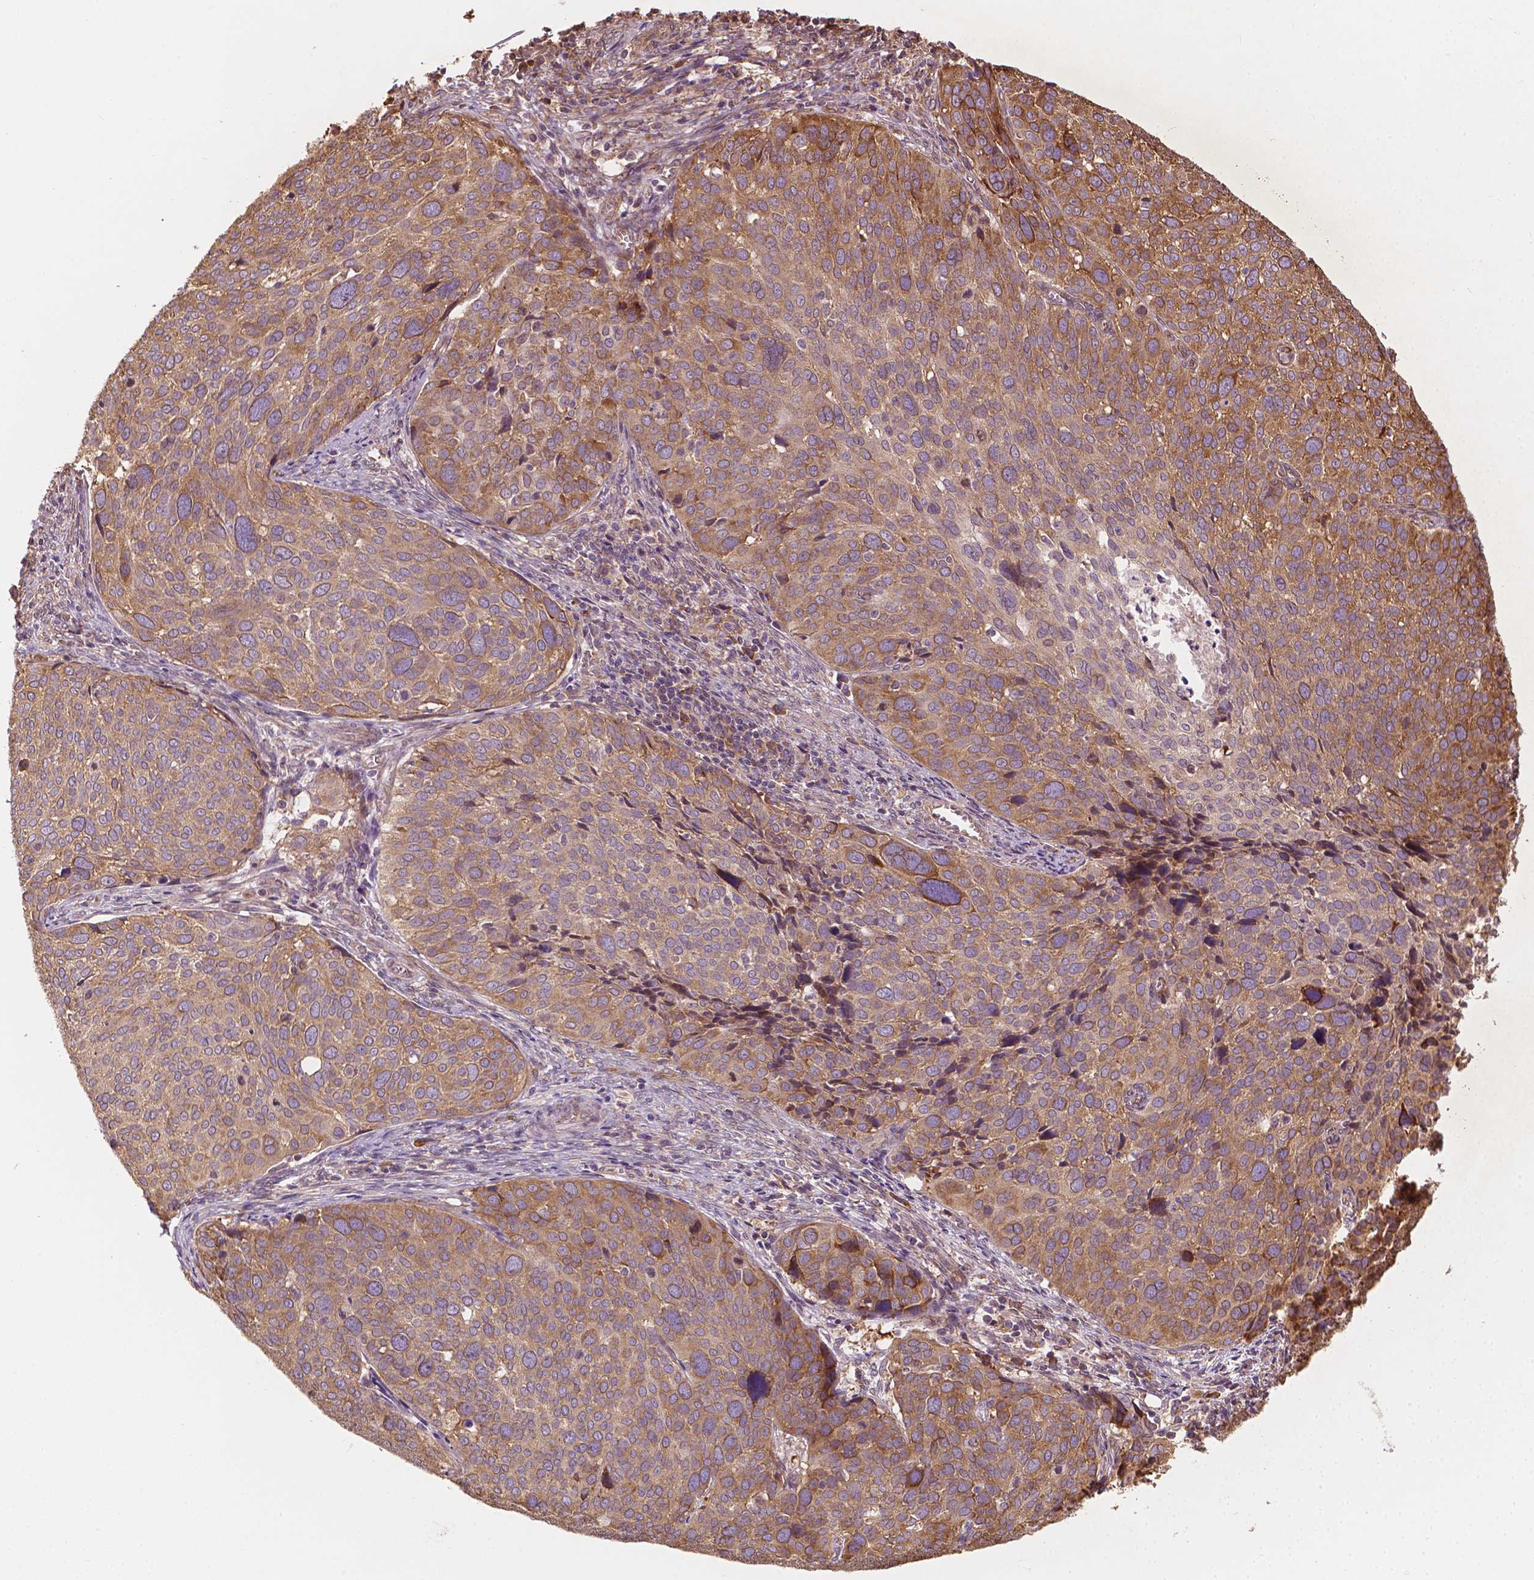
{"staining": {"intensity": "moderate", "quantity": ">75%", "location": "cytoplasmic/membranous"}, "tissue": "cervical cancer", "cell_type": "Tumor cells", "image_type": "cancer", "snomed": [{"axis": "morphology", "description": "Squamous cell carcinoma, NOS"}, {"axis": "topography", "description": "Cervix"}], "caption": "Cervical cancer (squamous cell carcinoma) tissue exhibits moderate cytoplasmic/membranous positivity in about >75% of tumor cells", "gene": "G3BP1", "patient": {"sex": "female", "age": 39}}